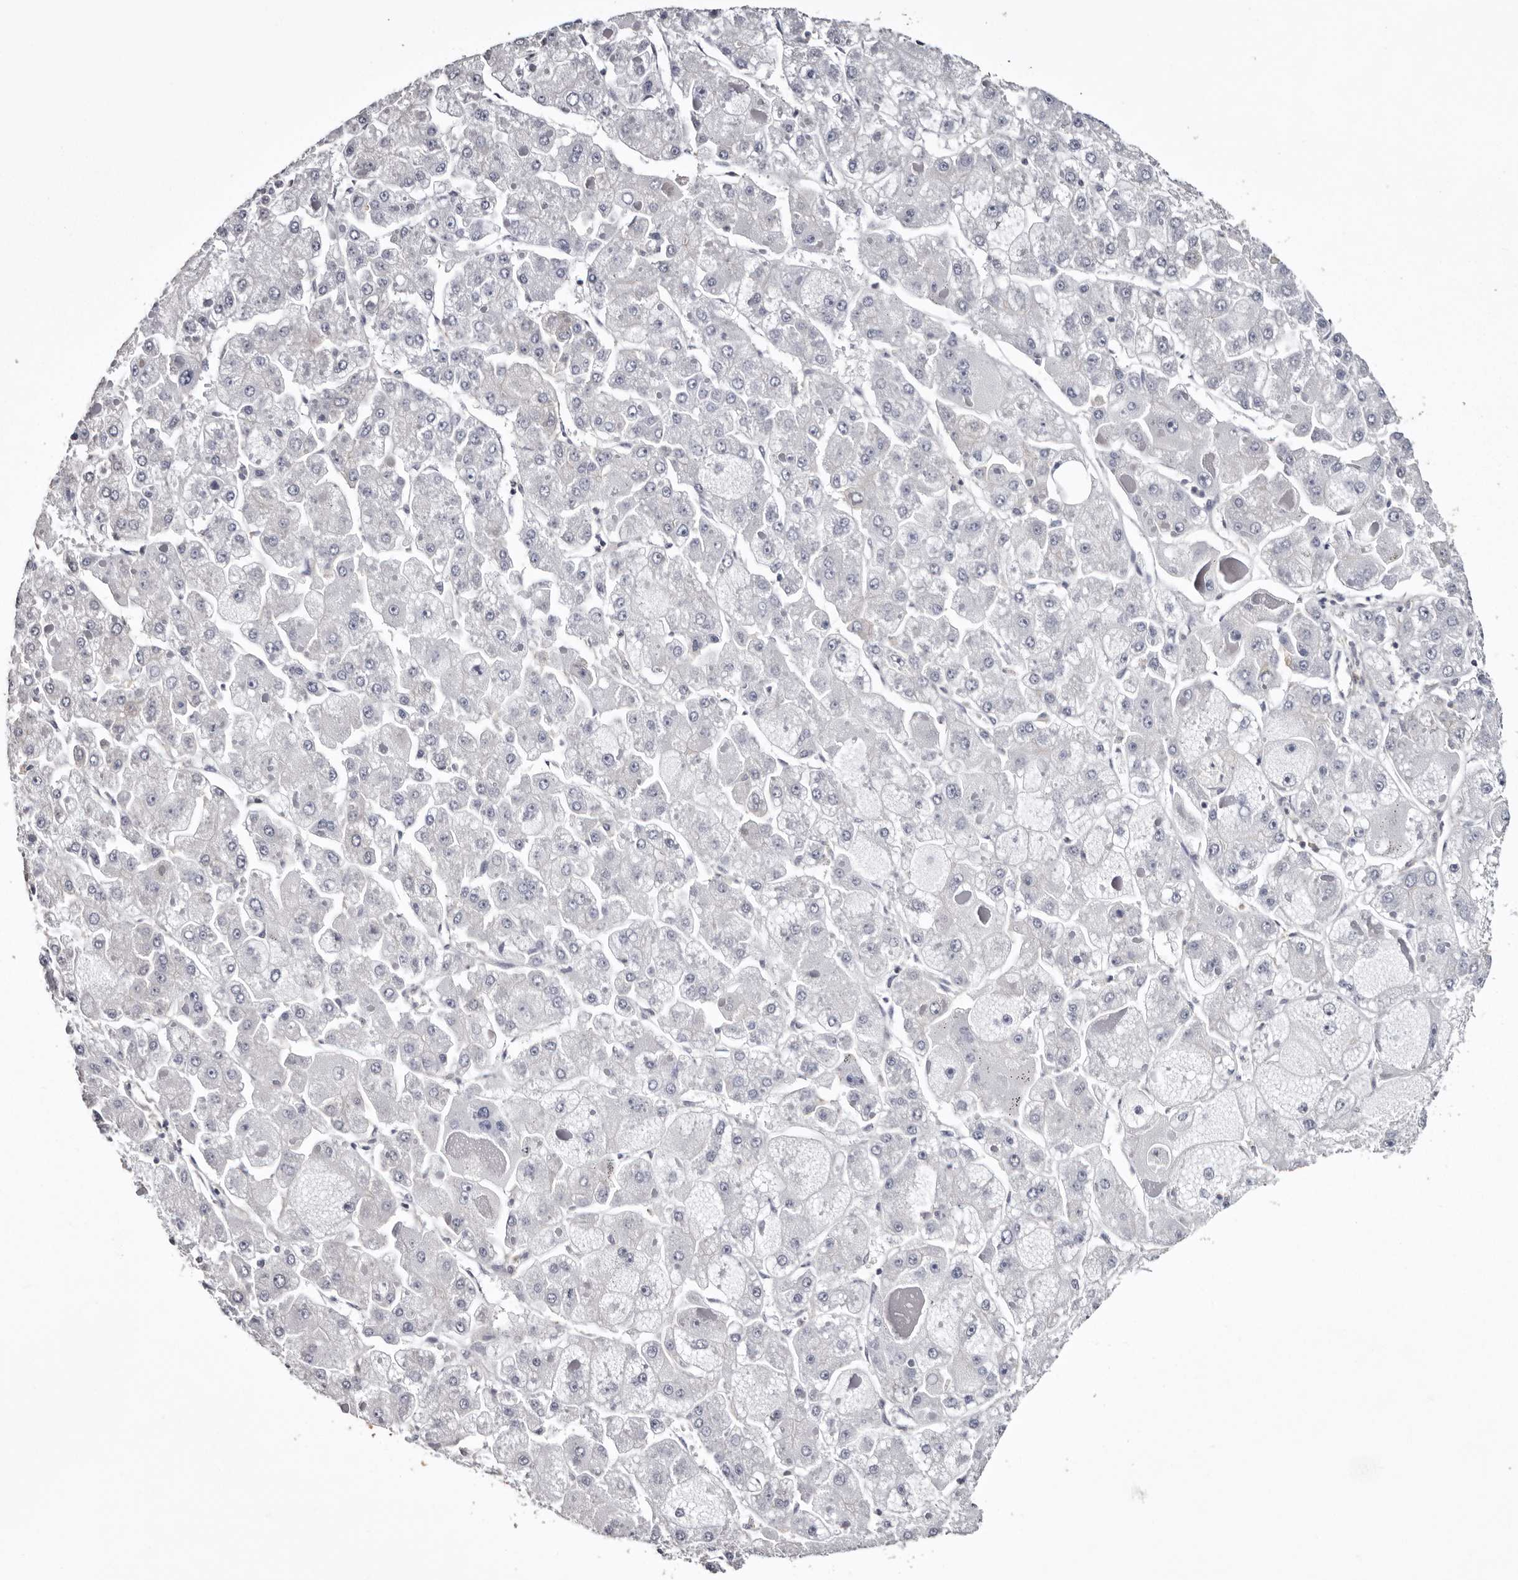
{"staining": {"intensity": "negative", "quantity": "none", "location": "none"}, "tissue": "liver cancer", "cell_type": "Tumor cells", "image_type": "cancer", "snomed": [{"axis": "morphology", "description": "Carcinoma, Hepatocellular, NOS"}, {"axis": "topography", "description": "Liver"}], "caption": "Photomicrograph shows no significant protein staining in tumor cells of liver cancer (hepatocellular carcinoma).", "gene": "LAD1", "patient": {"sex": "female", "age": 73}}